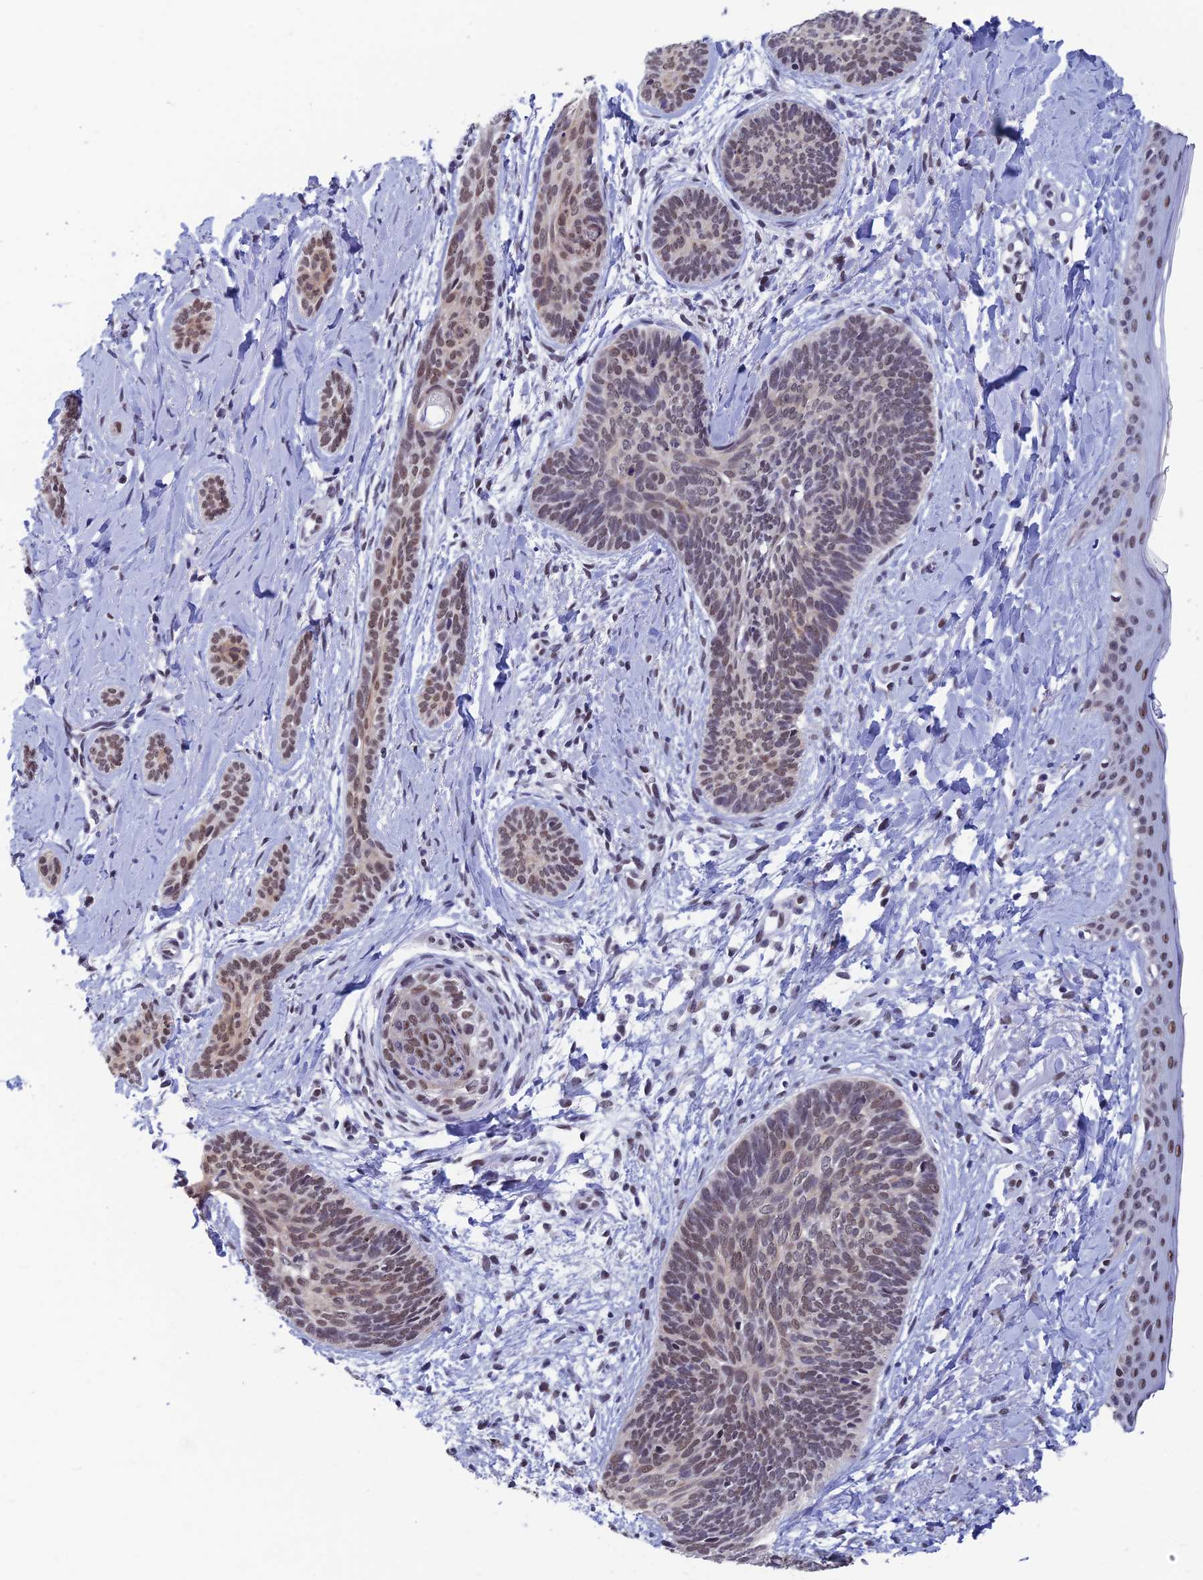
{"staining": {"intensity": "moderate", "quantity": "25%-75%", "location": "nuclear"}, "tissue": "skin cancer", "cell_type": "Tumor cells", "image_type": "cancer", "snomed": [{"axis": "morphology", "description": "Basal cell carcinoma"}, {"axis": "topography", "description": "Skin"}], "caption": "A histopathology image of basal cell carcinoma (skin) stained for a protein exhibits moderate nuclear brown staining in tumor cells. (Brightfield microscopy of DAB IHC at high magnification).", "gene": "NABP2", "patient": {"sex": "female", "age": 81}}